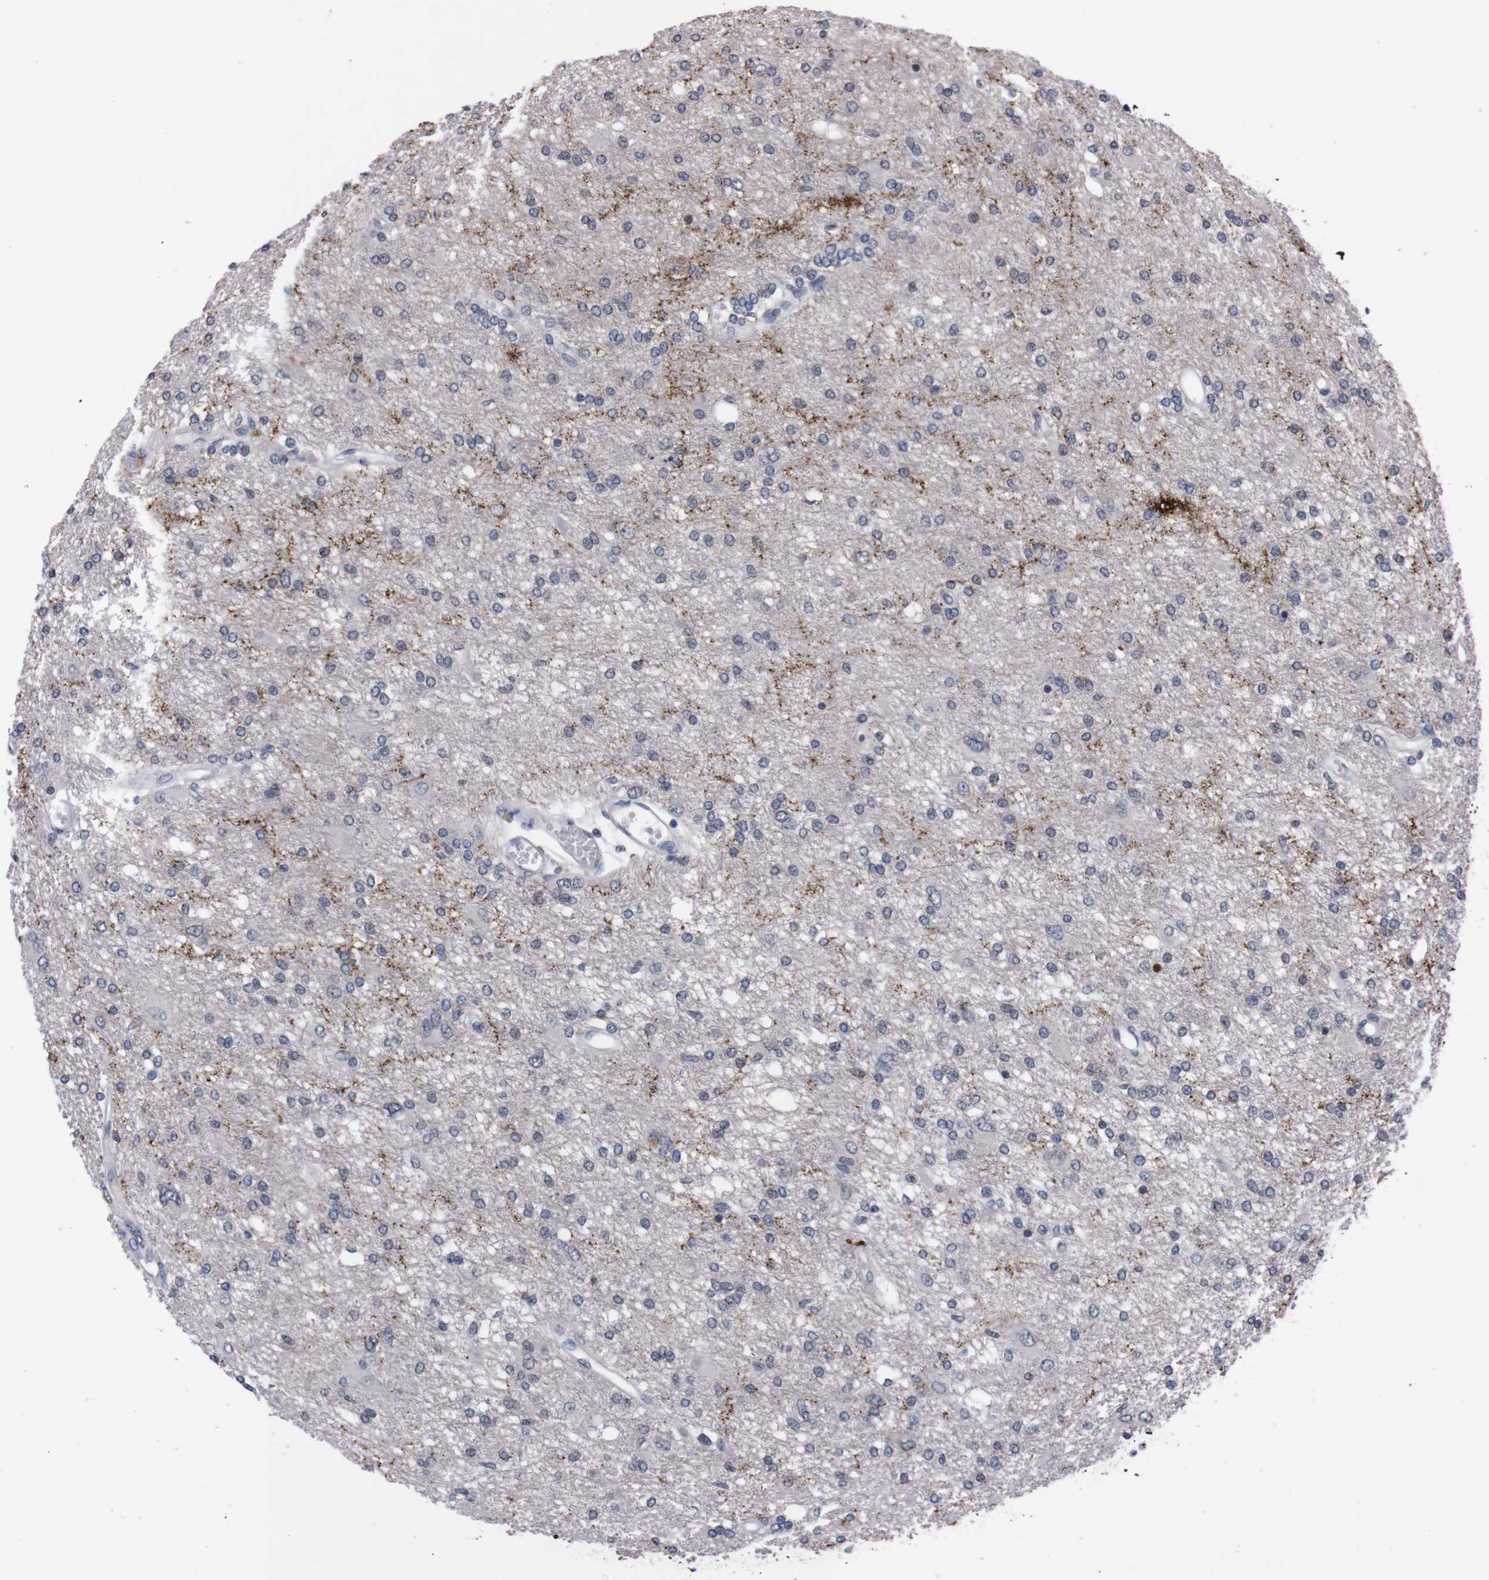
{"staining": {"intensity": "negative", "quantity": "none", "location": "none"}, "tissue": "glioma", "cell_type": "Tumor cells", "image_type": "cancer", "snomed": [{"axis": "morphology", "description": "Glioma, malignant, High grade"}, {"axis": "topography", "description": "Brain"}], "caption": "Immunohistochemistry (IHC) photomicrograph of neoplastic tissue: human malignant glioma (high-grade) stained with DAB reveals no significant protein expression in tumor cells.", "gene": "TNFRSF21", "patient": {"sex": "female", "age": 59}}